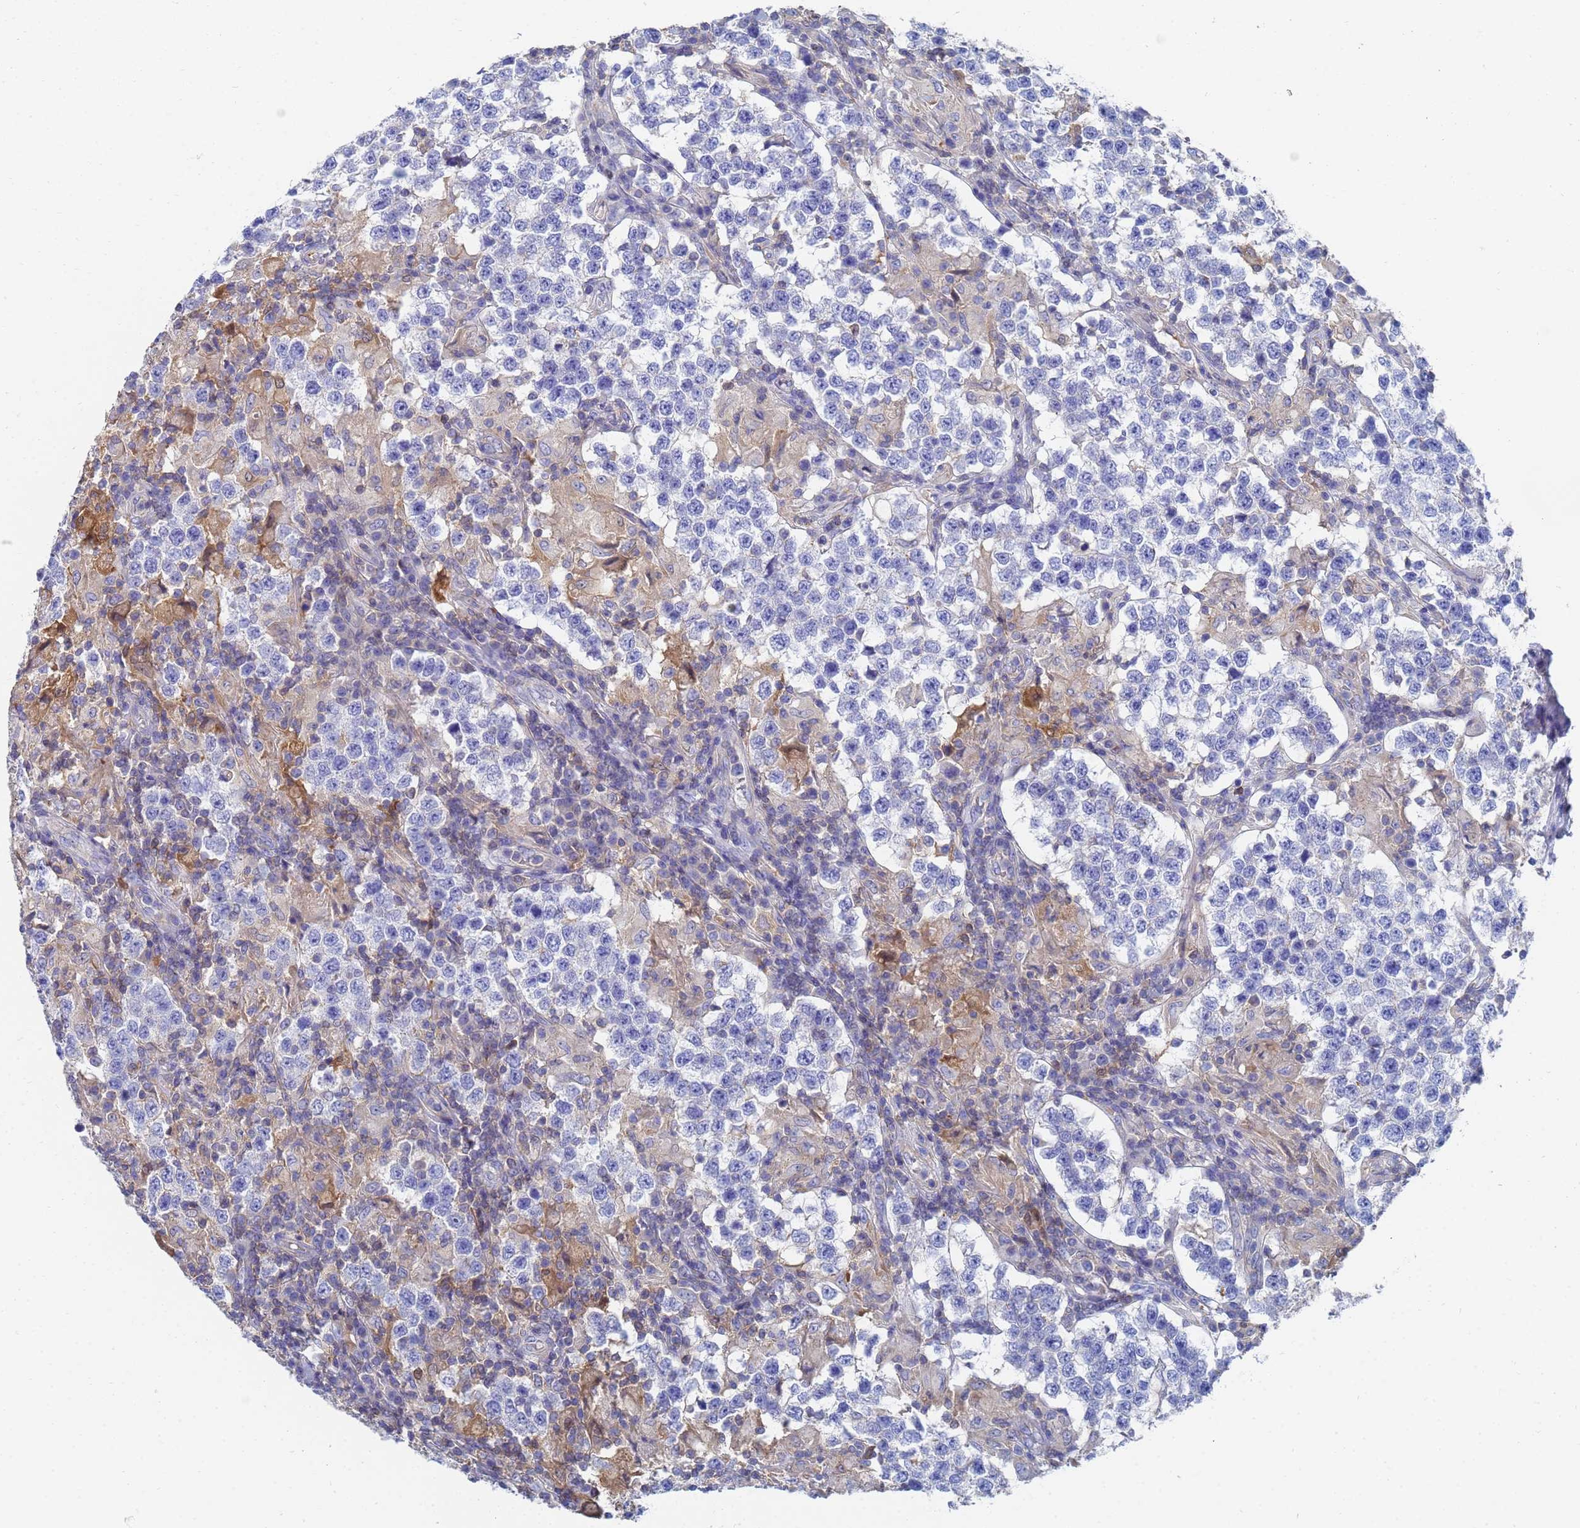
{"staining": {"intensity": "negative", "quantity": "none", "location": "none"}, "tissue": "testis cancer", "cell_type": "Tumor cells", "image_type": "cancer", "snomed": [{"axis": "morphology", "description": "Seminoma, NOS"}, {"axis": "morphology", "description": "Carcinoma, Embryonal, NOS"}, {"axis": "topography", "description": "Testis"}], "caption": "DAB (3,3'-diaminobenzidine) immunohistochemical staining of human testis cancer (seminoma) reveals no significant positivity in tumor cells.", "gene": "GCHFR", "patient": {"sex": "male", "age": 41}}